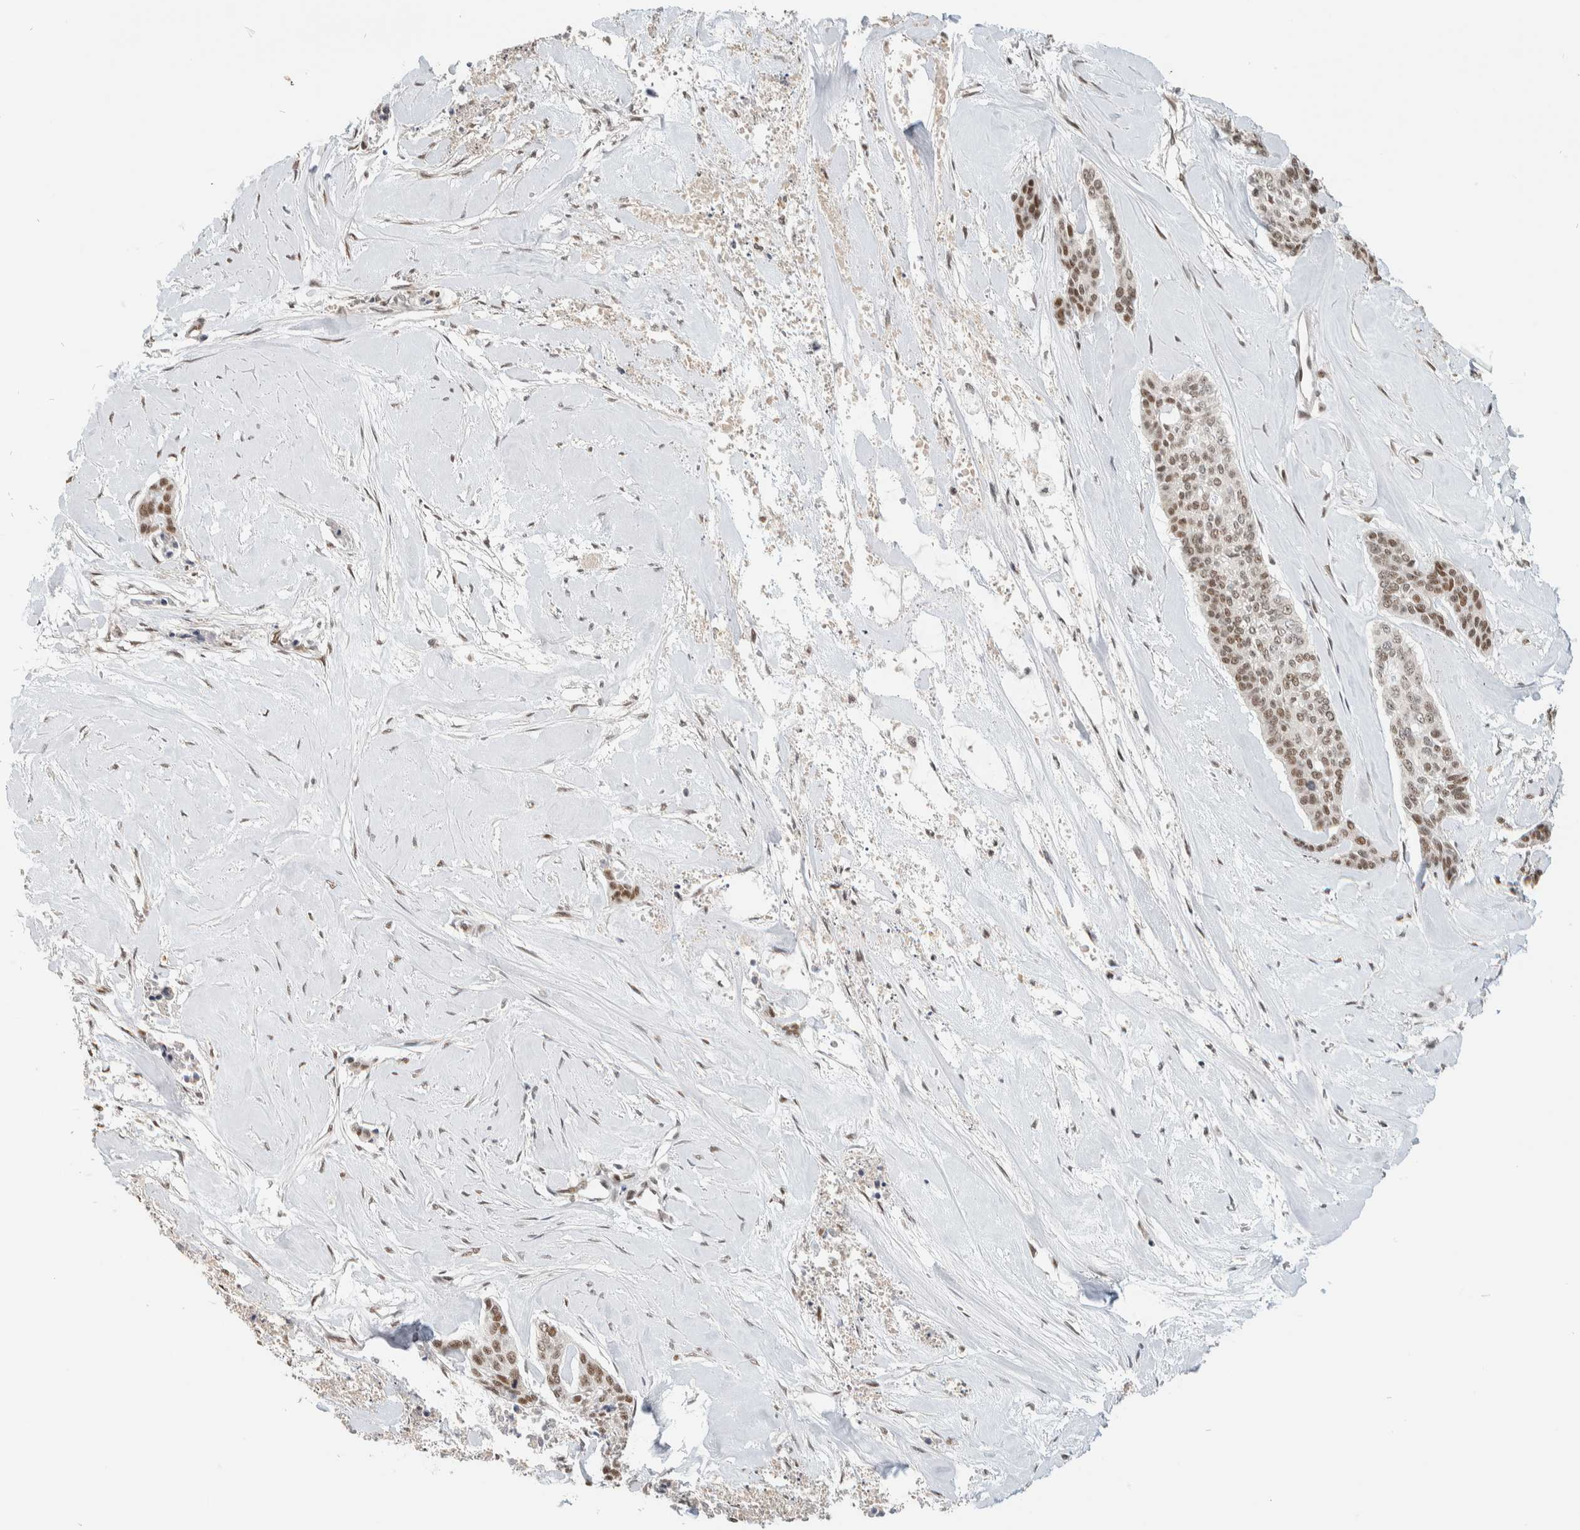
{"staining": {"intensity": "moderate", "quantity": ">75%", "location": "nuclear"}, "tissue": "skin cancer", "cell_type": "Tumor cells", "image_type": "cancer", "snomed": [{"axis": "morphology", "description": "Basal cell carcinoma"}, {"axis": "topography", "description": "Skin"}], "caption": "Human skin basal cell carcinoma stained with a brown dye exhibits moderate nuclear positive expression in approximately >75% of tumor cells.", "gene": "PUS7", "patient": {"sex": "female", "age": 64}}